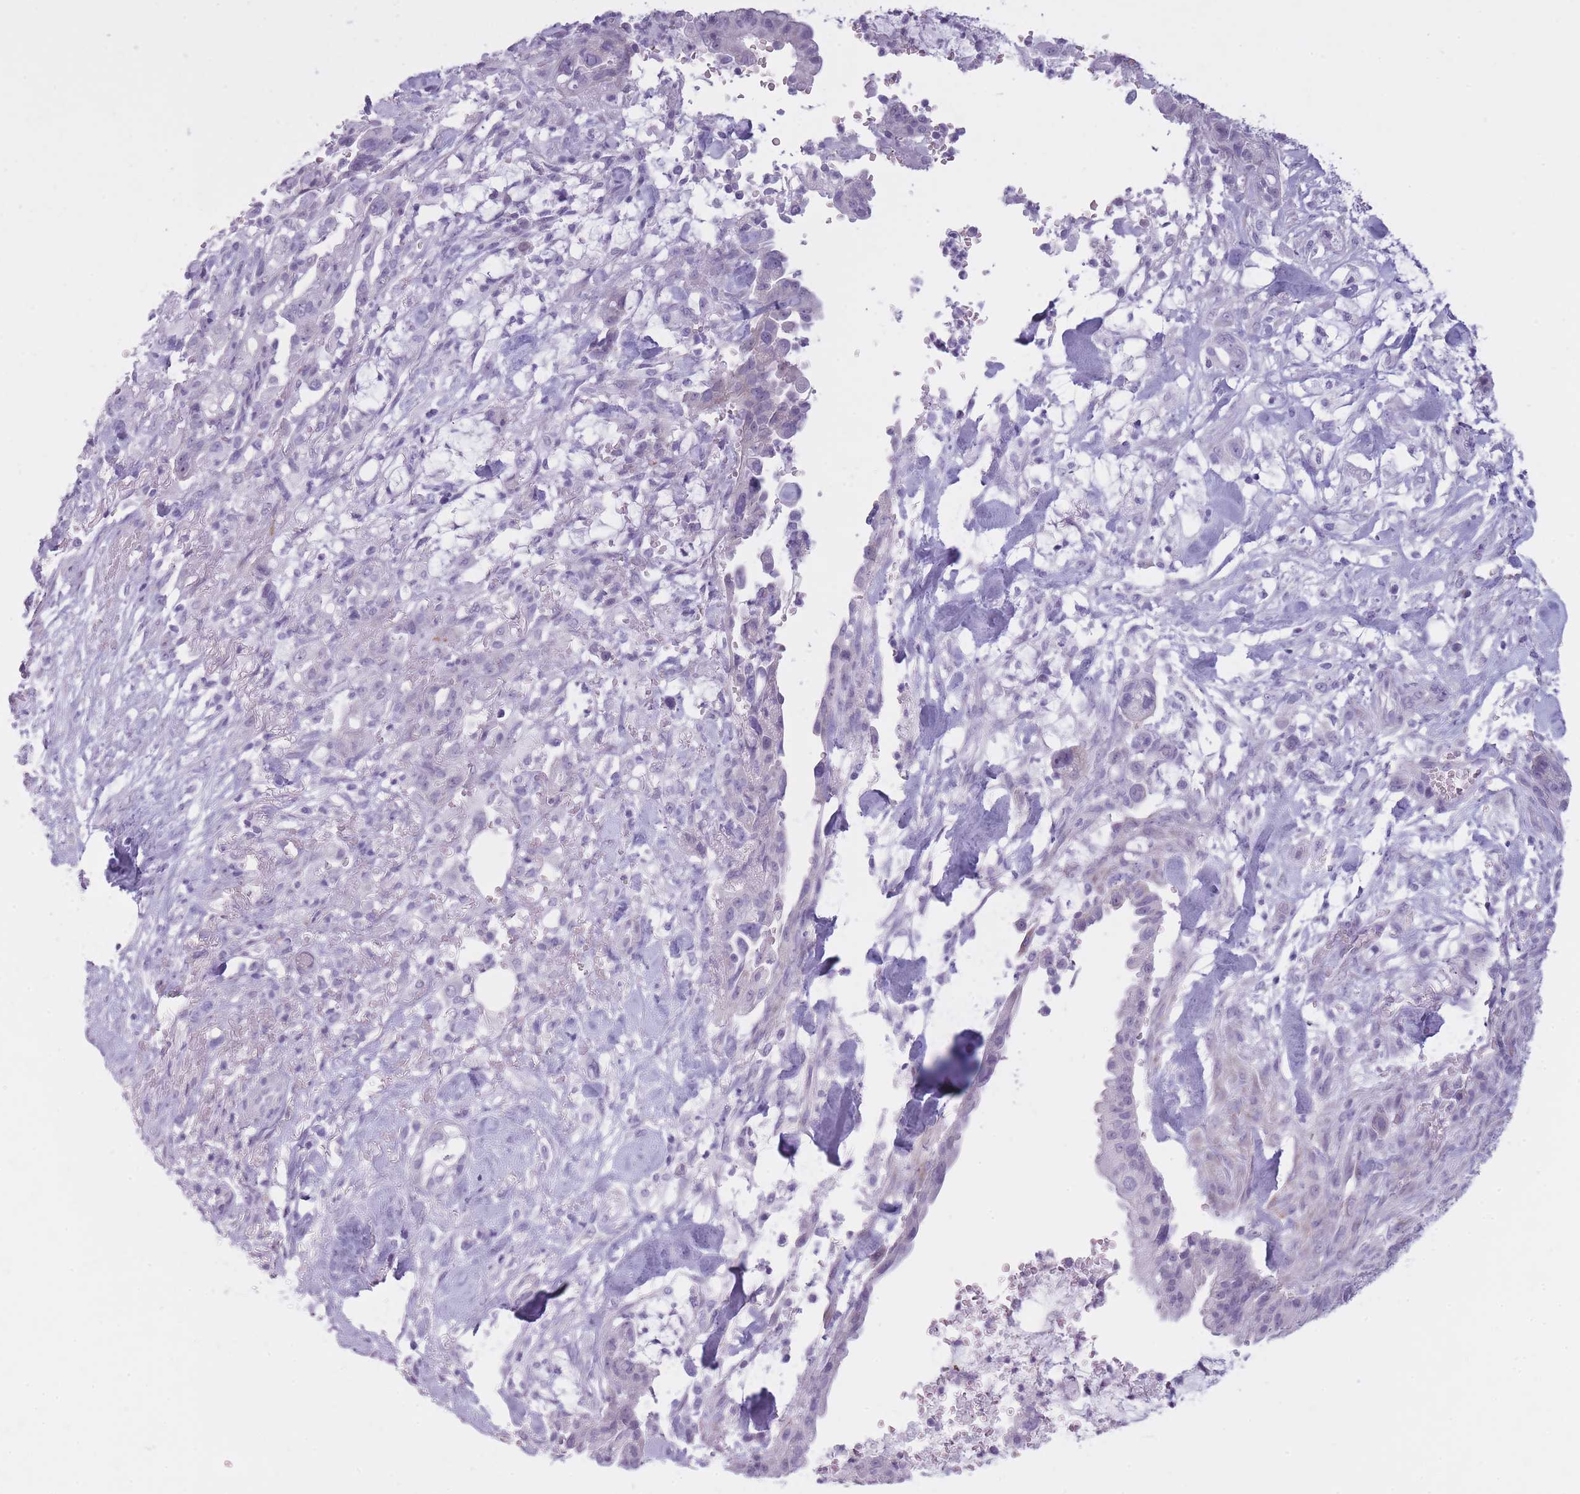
{"staining": {"intensity": "negative", "quantity": "none", "location": "none"}, "tissue": "pancreatic cancer", "cell_type": "Tumor cells", "image_type": "cancer", "snomed": [{"axis": "morphology", "description": "Adenocarcinoma, NOS"}, {"axis": "topography", "description": "Pancreas"}], "caption": "Tumor cells show no significant protein positivity in pancreatic cancer (adenocarcinoma).", "gene": "GOLGA6D", "patient": {"sex": "male", "age": 44}}